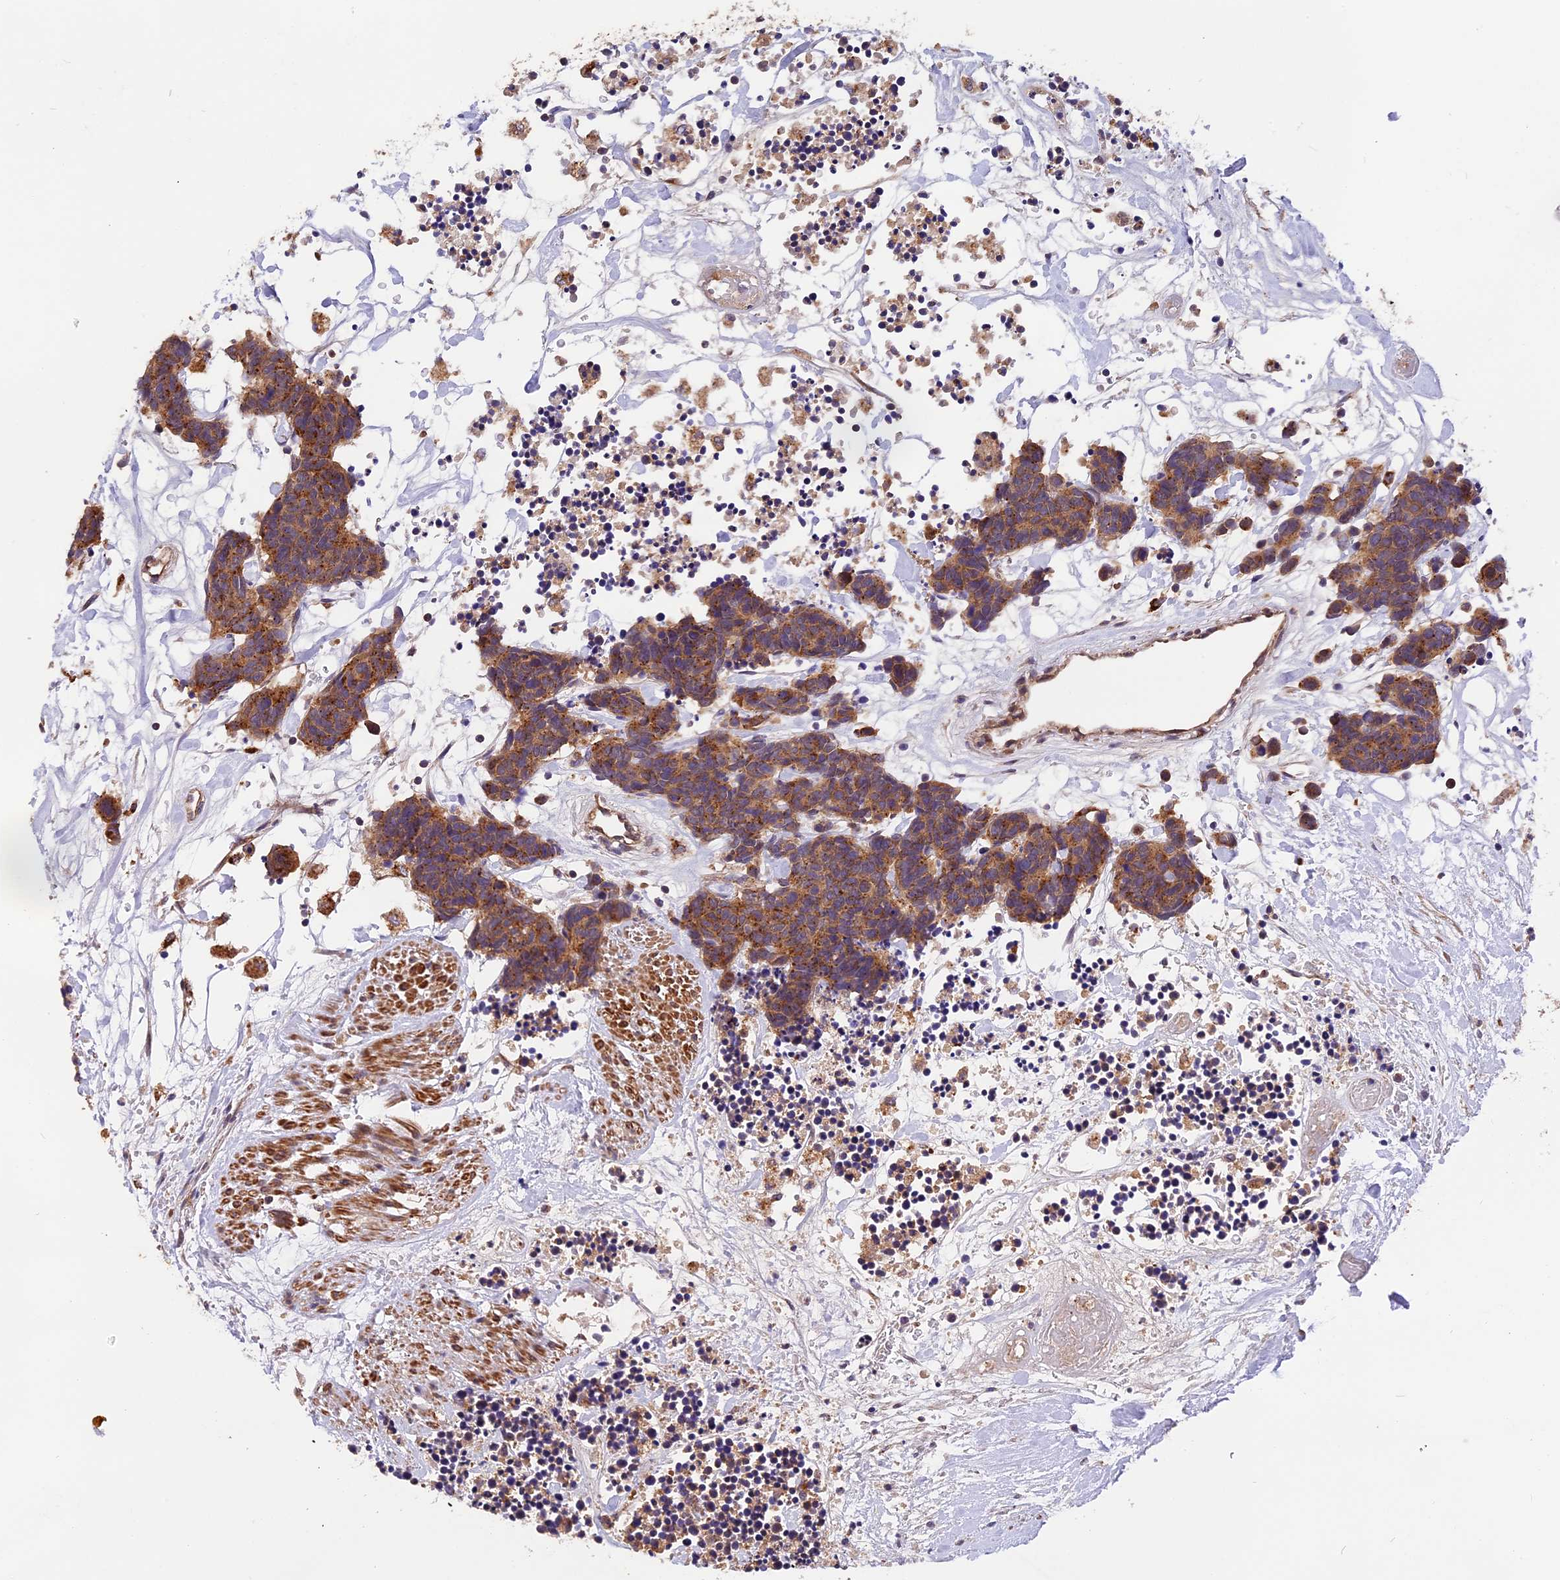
{"staining": {"intensity": "moderate", "quantity": ">75%", "location": "cytoplasmic/membranous"}, "tissue": "carcinoid", "cell_type": "Tumor cells", "image_type": "cancer", "snomed": [{"axis": "morphology", "description": "Carcinoma, NOS"}, {"axis": "morphology", "description": "Carcinoid, malignant, NOS"}, {"axis": "topography", "description": "Urinary bladder"}], "caption": "Protein analysis of carcinoma tissue reveals moderate cytoplasmic/membranous expression in about >75% of tumor cells. The protein is shown in brown color, while the nuclei are stained blue.", "gene": "COPE", "patient": {"sex": "male", "age": 57}}